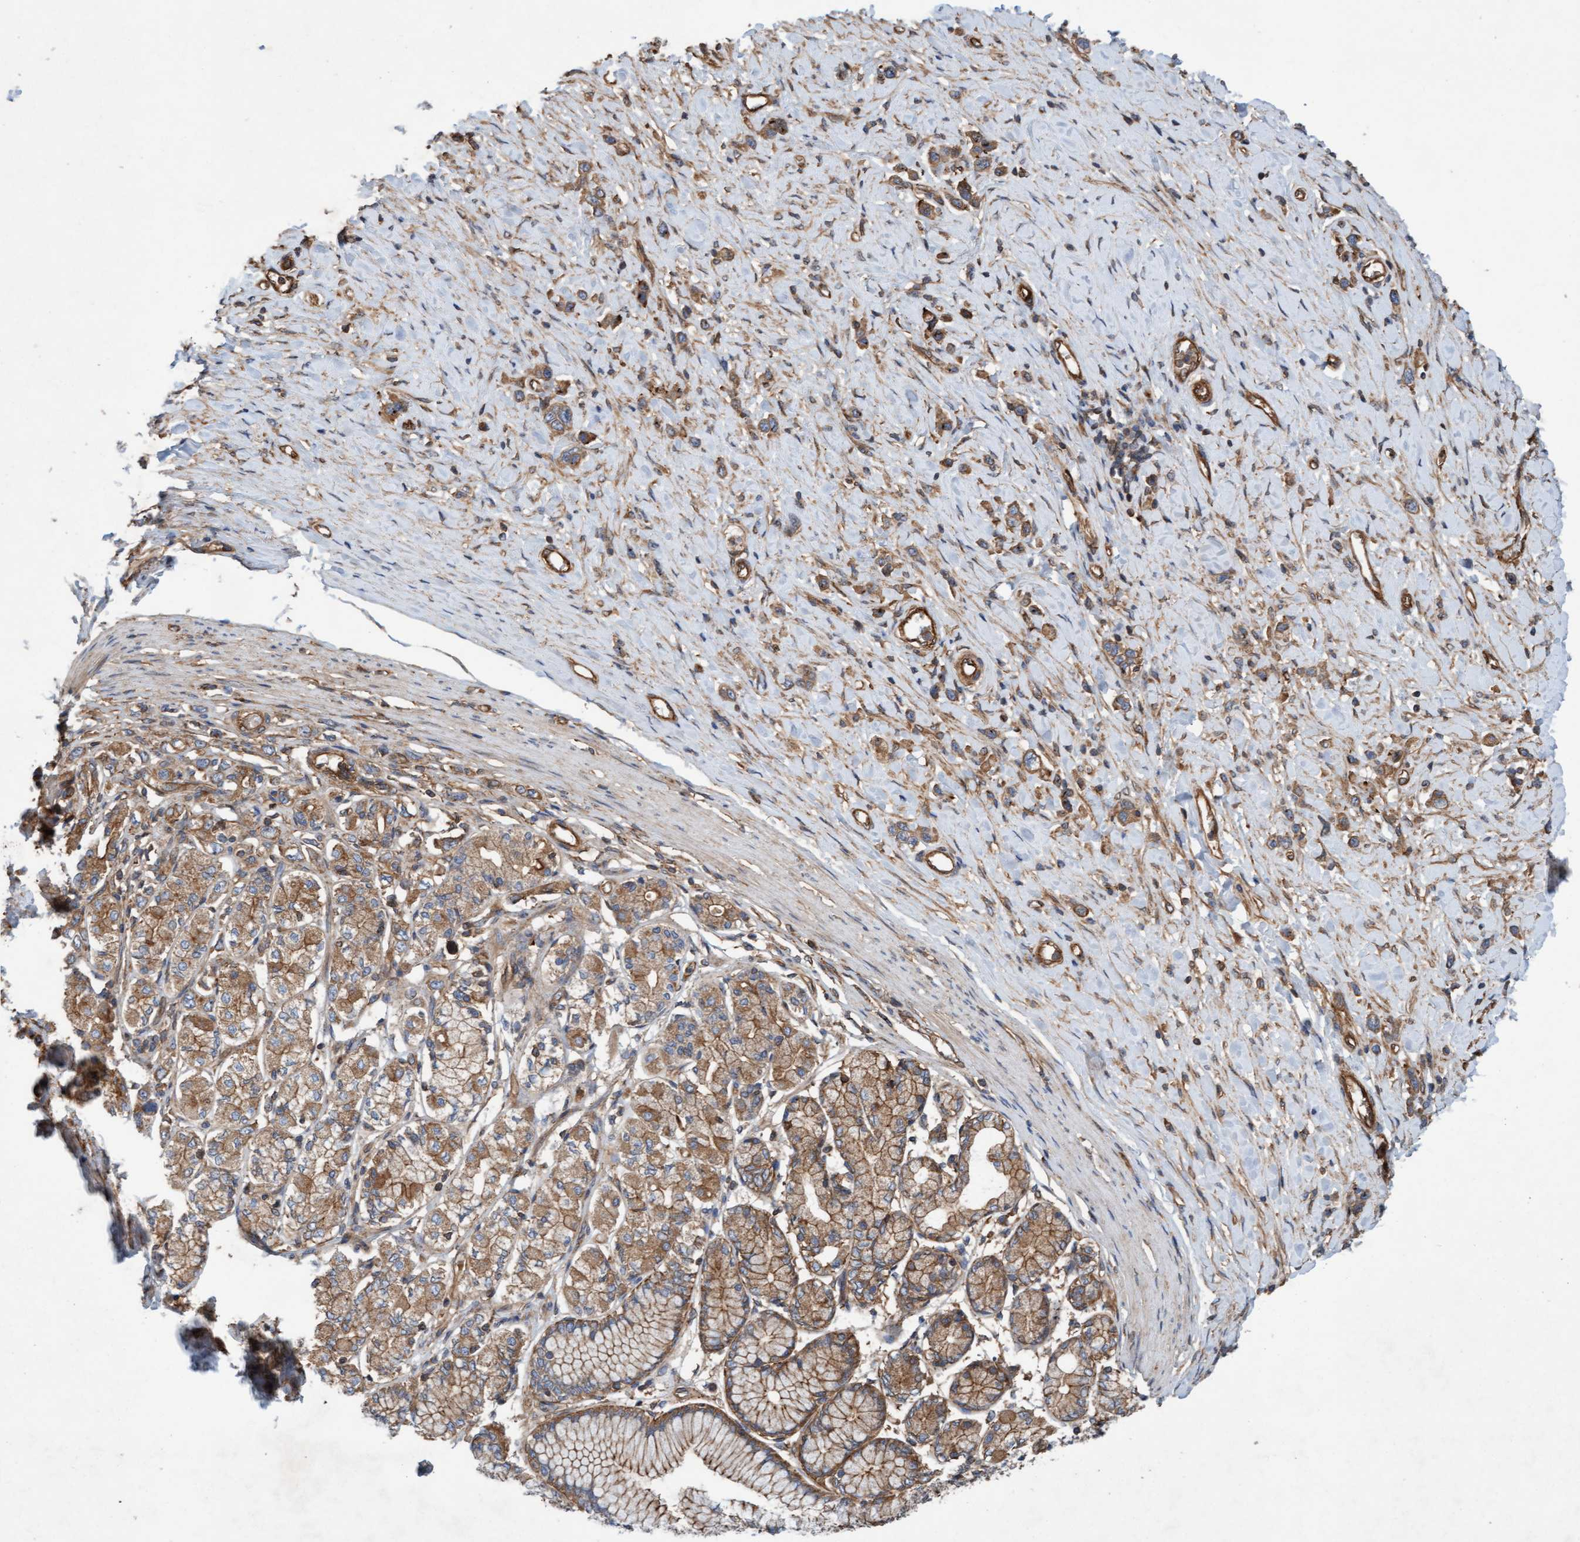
{"staining": {"intensity": "moderate", "quantity": ">75%", "location": "cytoplasmic/membranous"}, "tissue": "stomach cancer", "cell_type": "Tumor cells", "image_type": "cancer", "snomed": [{"axis": "morphology", "description": "Adenocarcinoma, NOS"}, {"axis": "topography", "description": "Stomach"}], "caption": "Immunohistochemical staining of human adenocarcinoma (stomach) displays medium levels of moderate cytoplasmic/membranous staining in approximately >75% of tumor cells.", "gene": "ERAL1", "patient": {"sex": "female", "age": 65}}